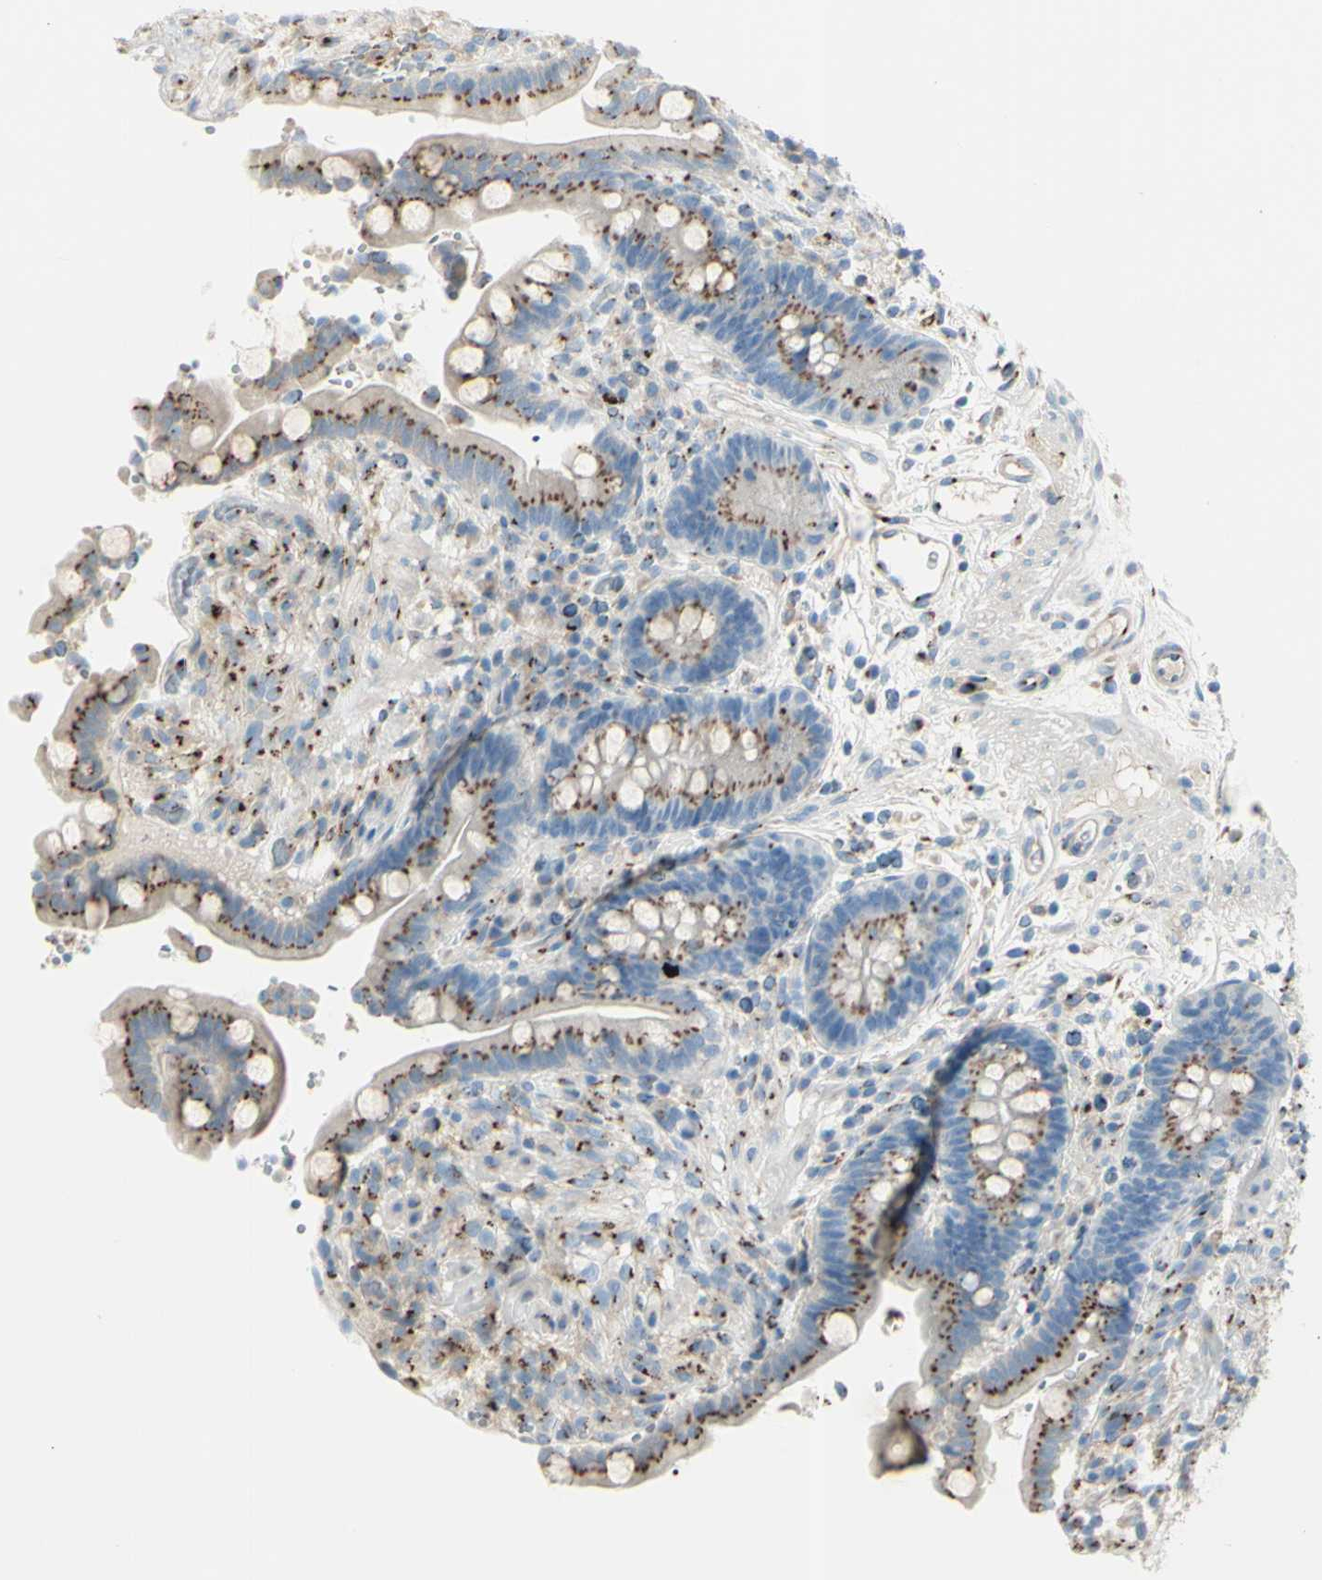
{"staining": {"intensity": "negative", "quantity": "none", "location": "none"}, "tissue": "colon", "cell_type": "Endothelial cells", "image_type": "normal", "snomed": [{"axis": "morphology", "description": "Normal tissue, NOS"}, {"axis": "topography", "description": "Colon"}], "caption": "Immunohistochemistry (IHC) micrograph of unremarkable human colon stained for a protein (brown), which demonstrates no staining in endothelial cells.", "gene": "B4GALT1", "patient": {"sex": "male", "age": 73}}